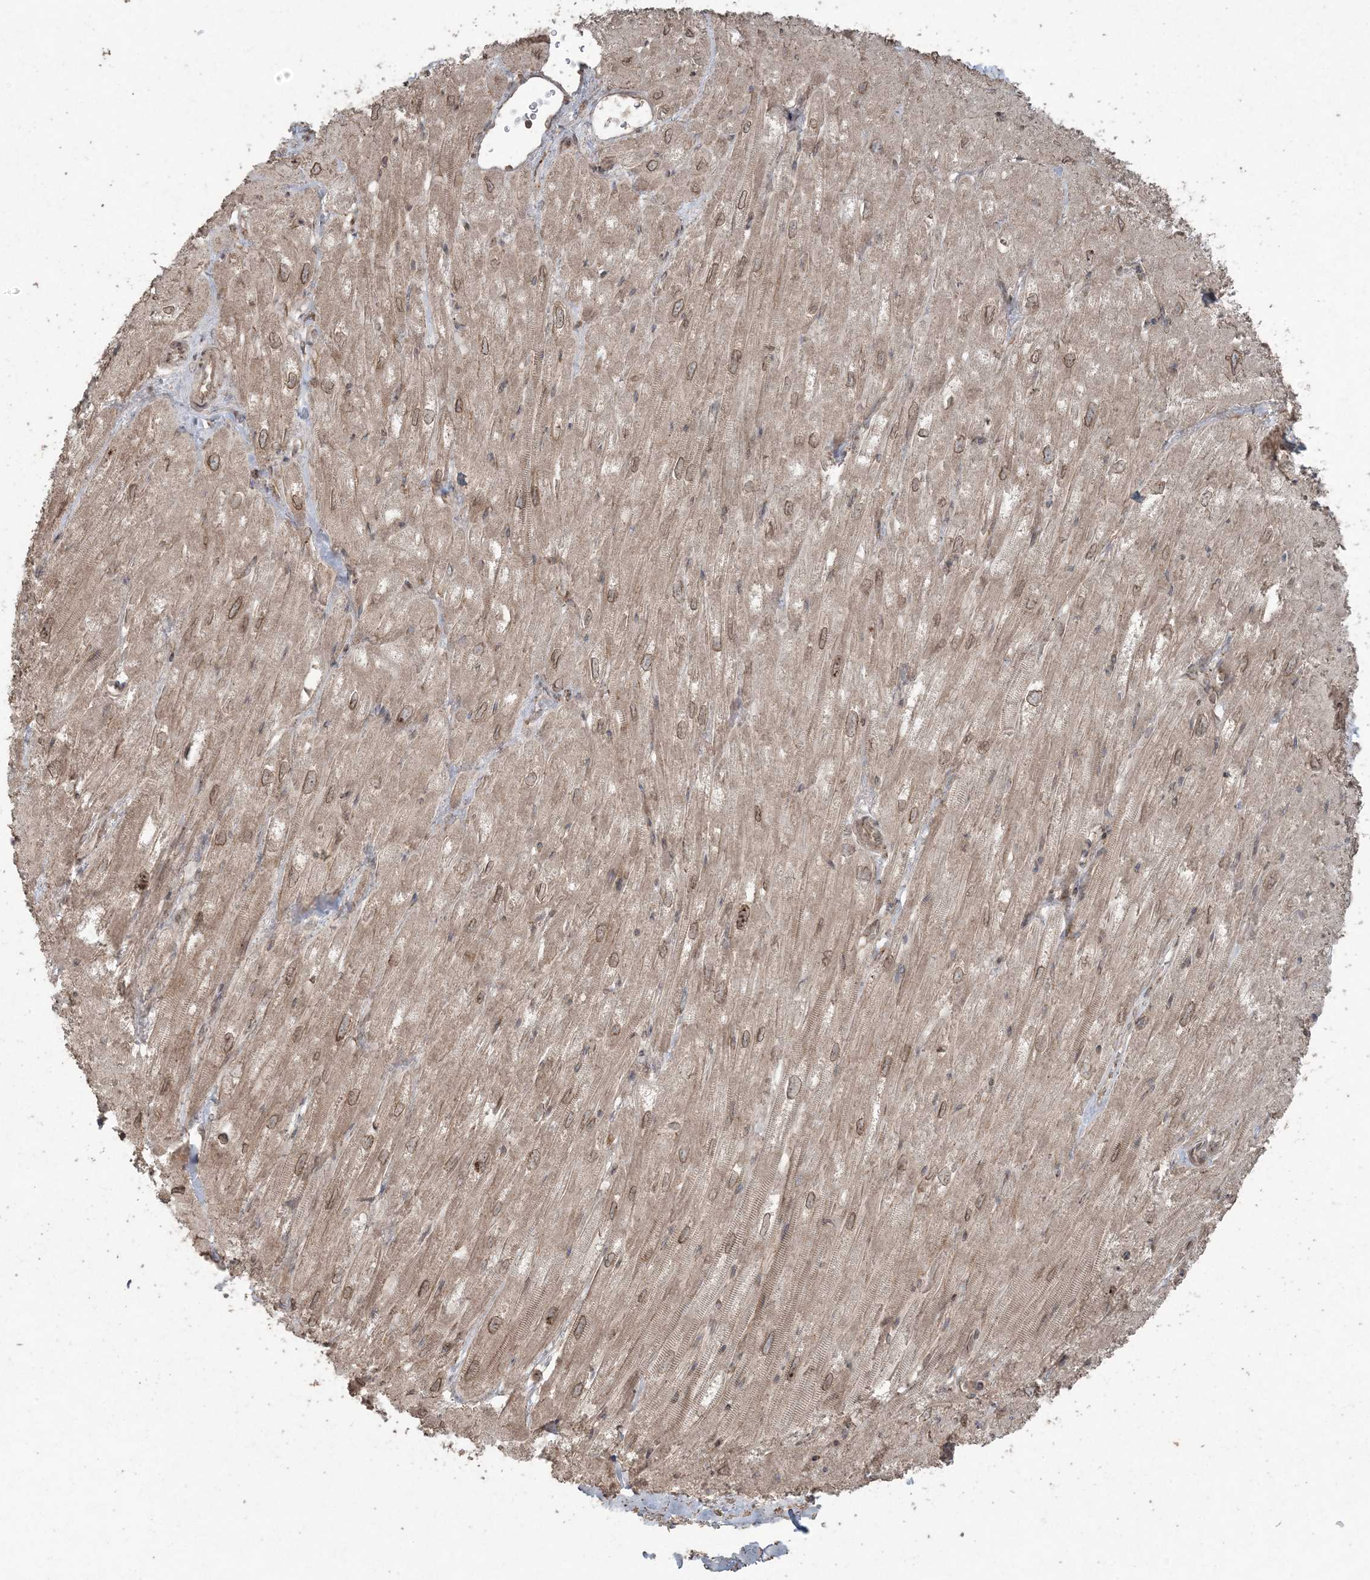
{"staining": {"intensity": "moderate", "quantity": ">75%", "location": "cytoplasmic/membranous,nuclear"}, "tissue": "heart muscle", "cell_type": "Cardiomyocytes", "image_type": "normal", "snomed": [{"axis": "morphology", "description": "Normal tissue, NOS"}, {"axis": "topography", "description": "Heart"}], "caption": "Immunohistochemistry photomicrograph of unremarkable human heart muscle stained for a protein (brown), which reveals medium levels of moderate cytoplasmic/membranous,nuclear staining in approximately >75% of cardiomyocytes.", "gene": "DDX19B", "patient": {"sex": "male", "age": 50}}